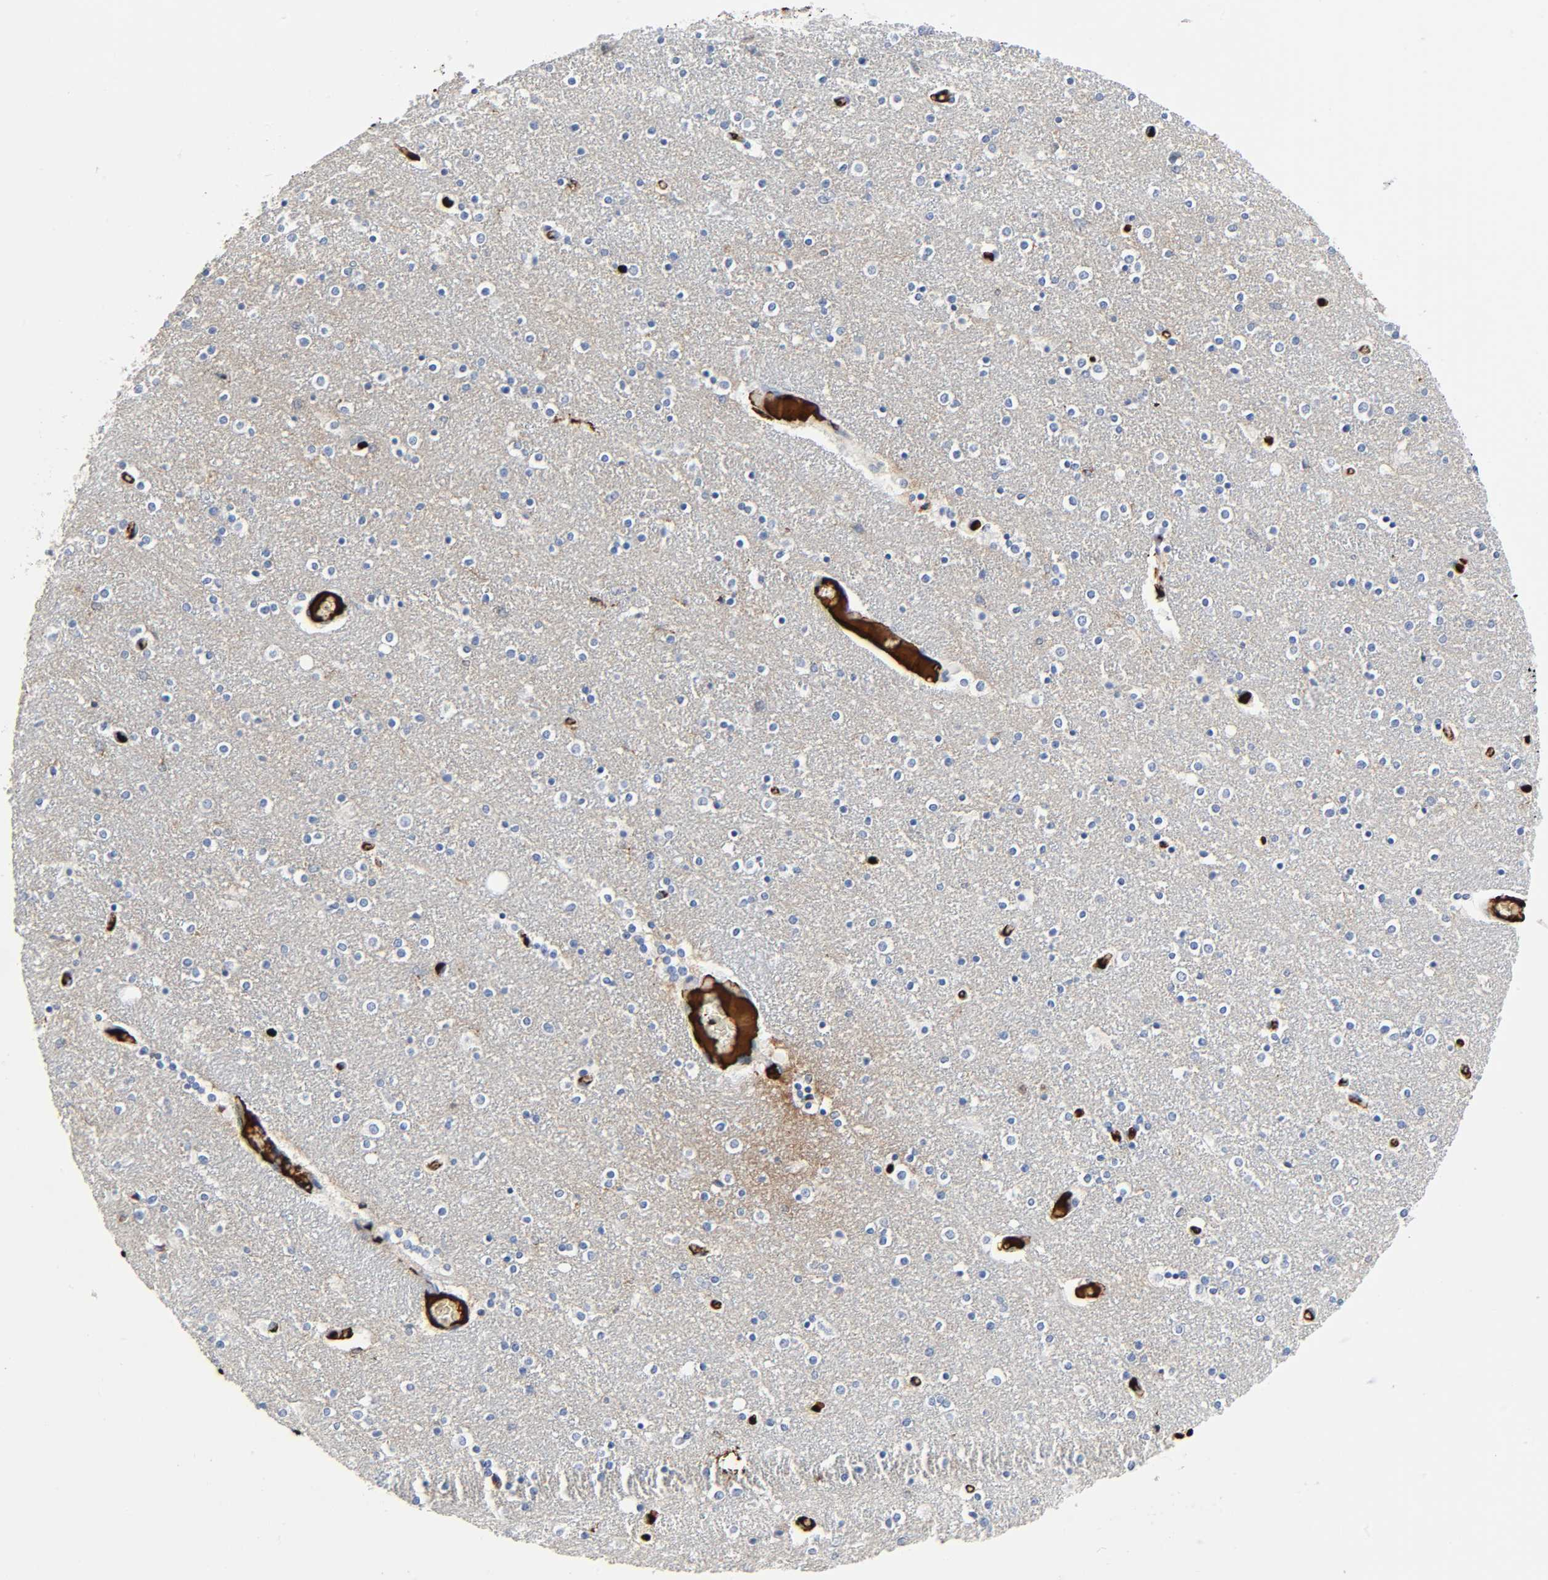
{"staining": {"intensity": "negative", "quantity": "none", "location": "none"}, "tissue": "caudate", "cell_type": "Glial cells", "image_type": "normal", "snomed": [{"axis": "morphology", "description": "Normal tissue, NOS"}, {"axis": "topography", "description": "Lateral ventricle wall"}], "caption": "Glial cells show no significant positivity in unremarkable caudate. (Stains: DAB IHC with hematoxylin counter stain, Microscopy: brightfield microscopy at high magnification).", "gene": "C3", "patient": {"sex": "female", "age": 54}}